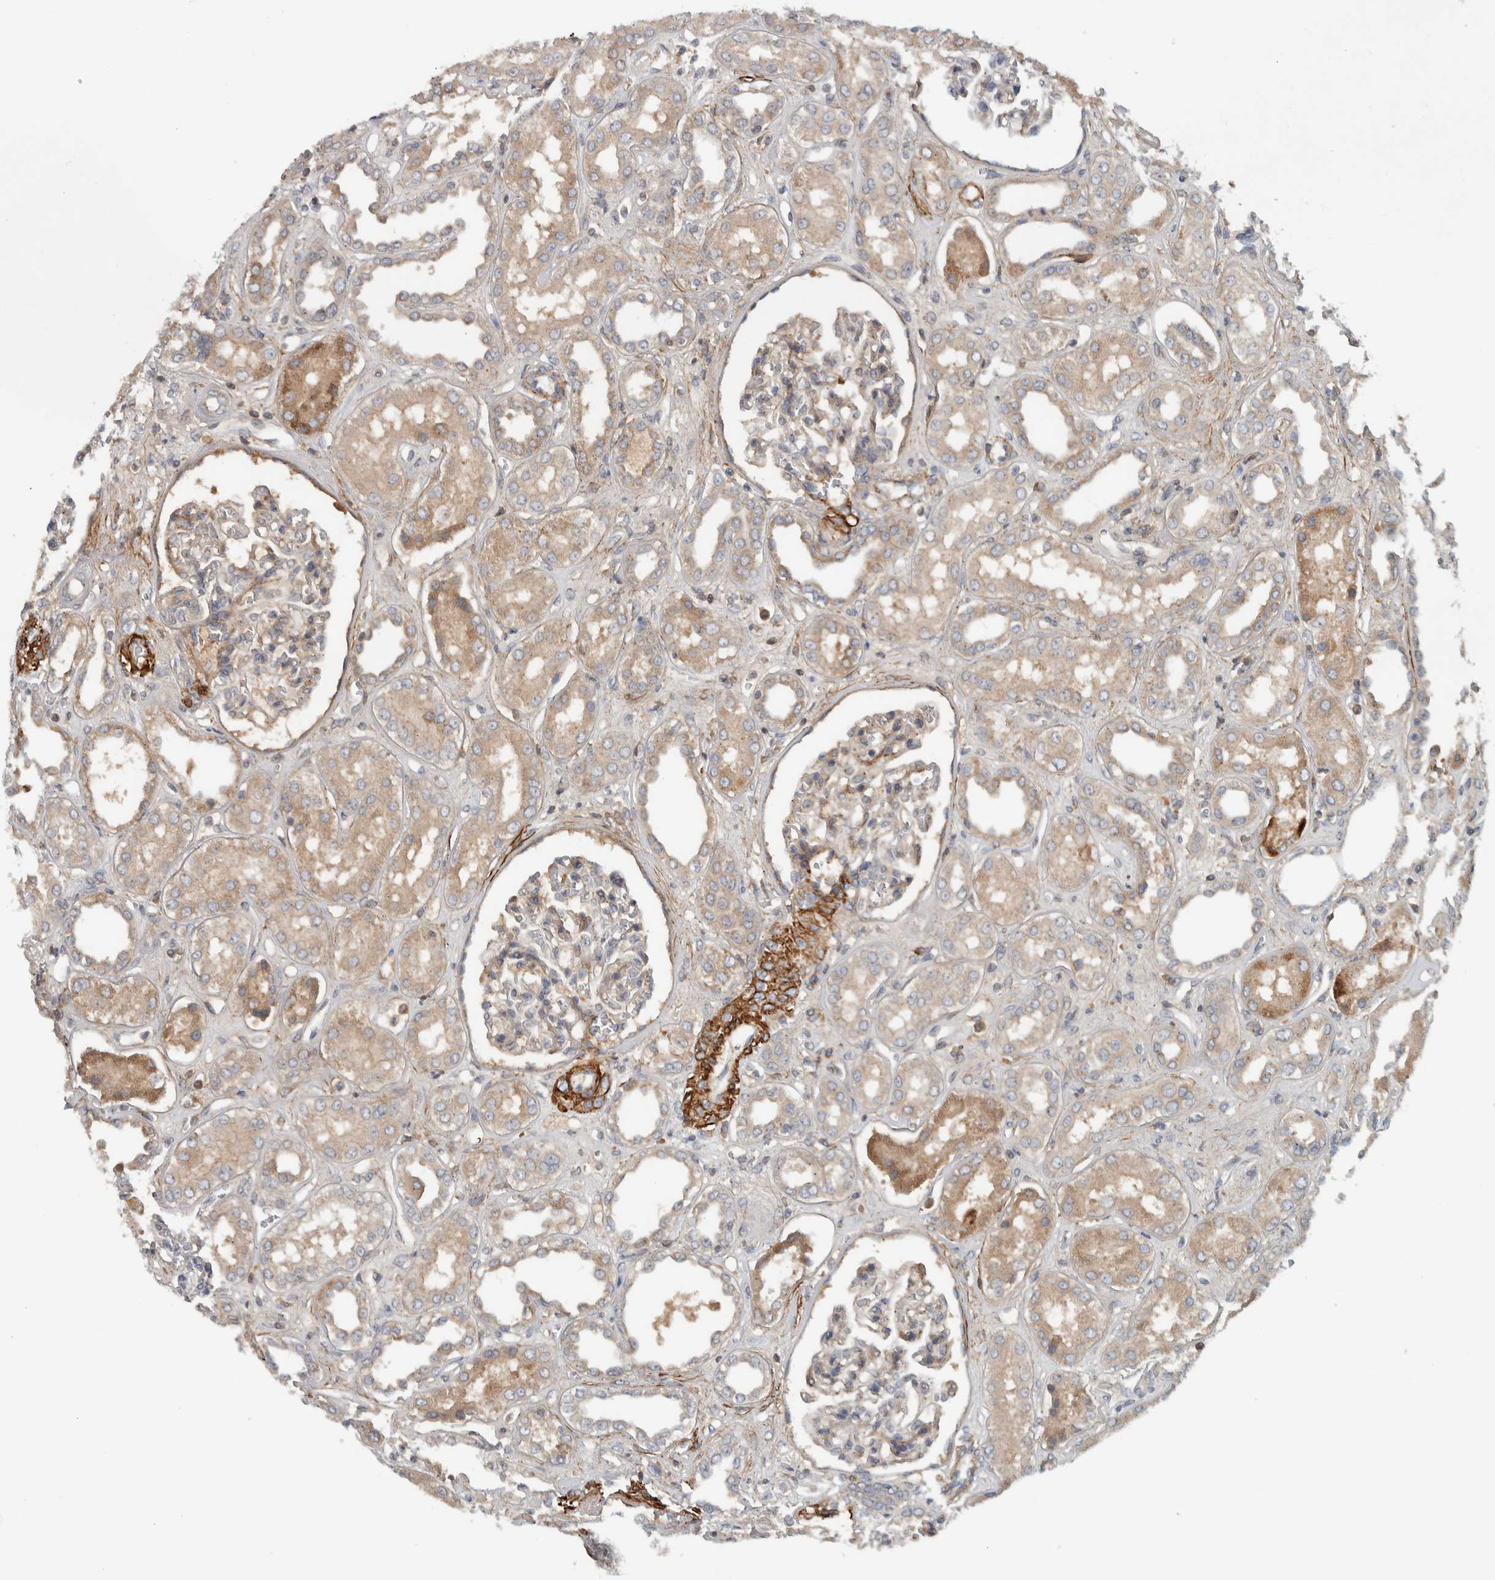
{"staining": {"intensity": "weak", "quantity": "<25%", "location": "cytoplasmic/membranous"}, "tissue": "kidney", "cell_type": "Cells in glomeruli", "image_type": "normal", "snomed": [{"axis": "morphology", "description": "Normal tissue, NOS"}, {"axis": "topography", "description": "Kidney"}], "caption": "This is an immunohistochemistry photomicrograph of unremarkable kidney. There is no staining in cells in glomeruli.", "gene": "LBHD1", "patient": {"sex": "male", "age": 59}}